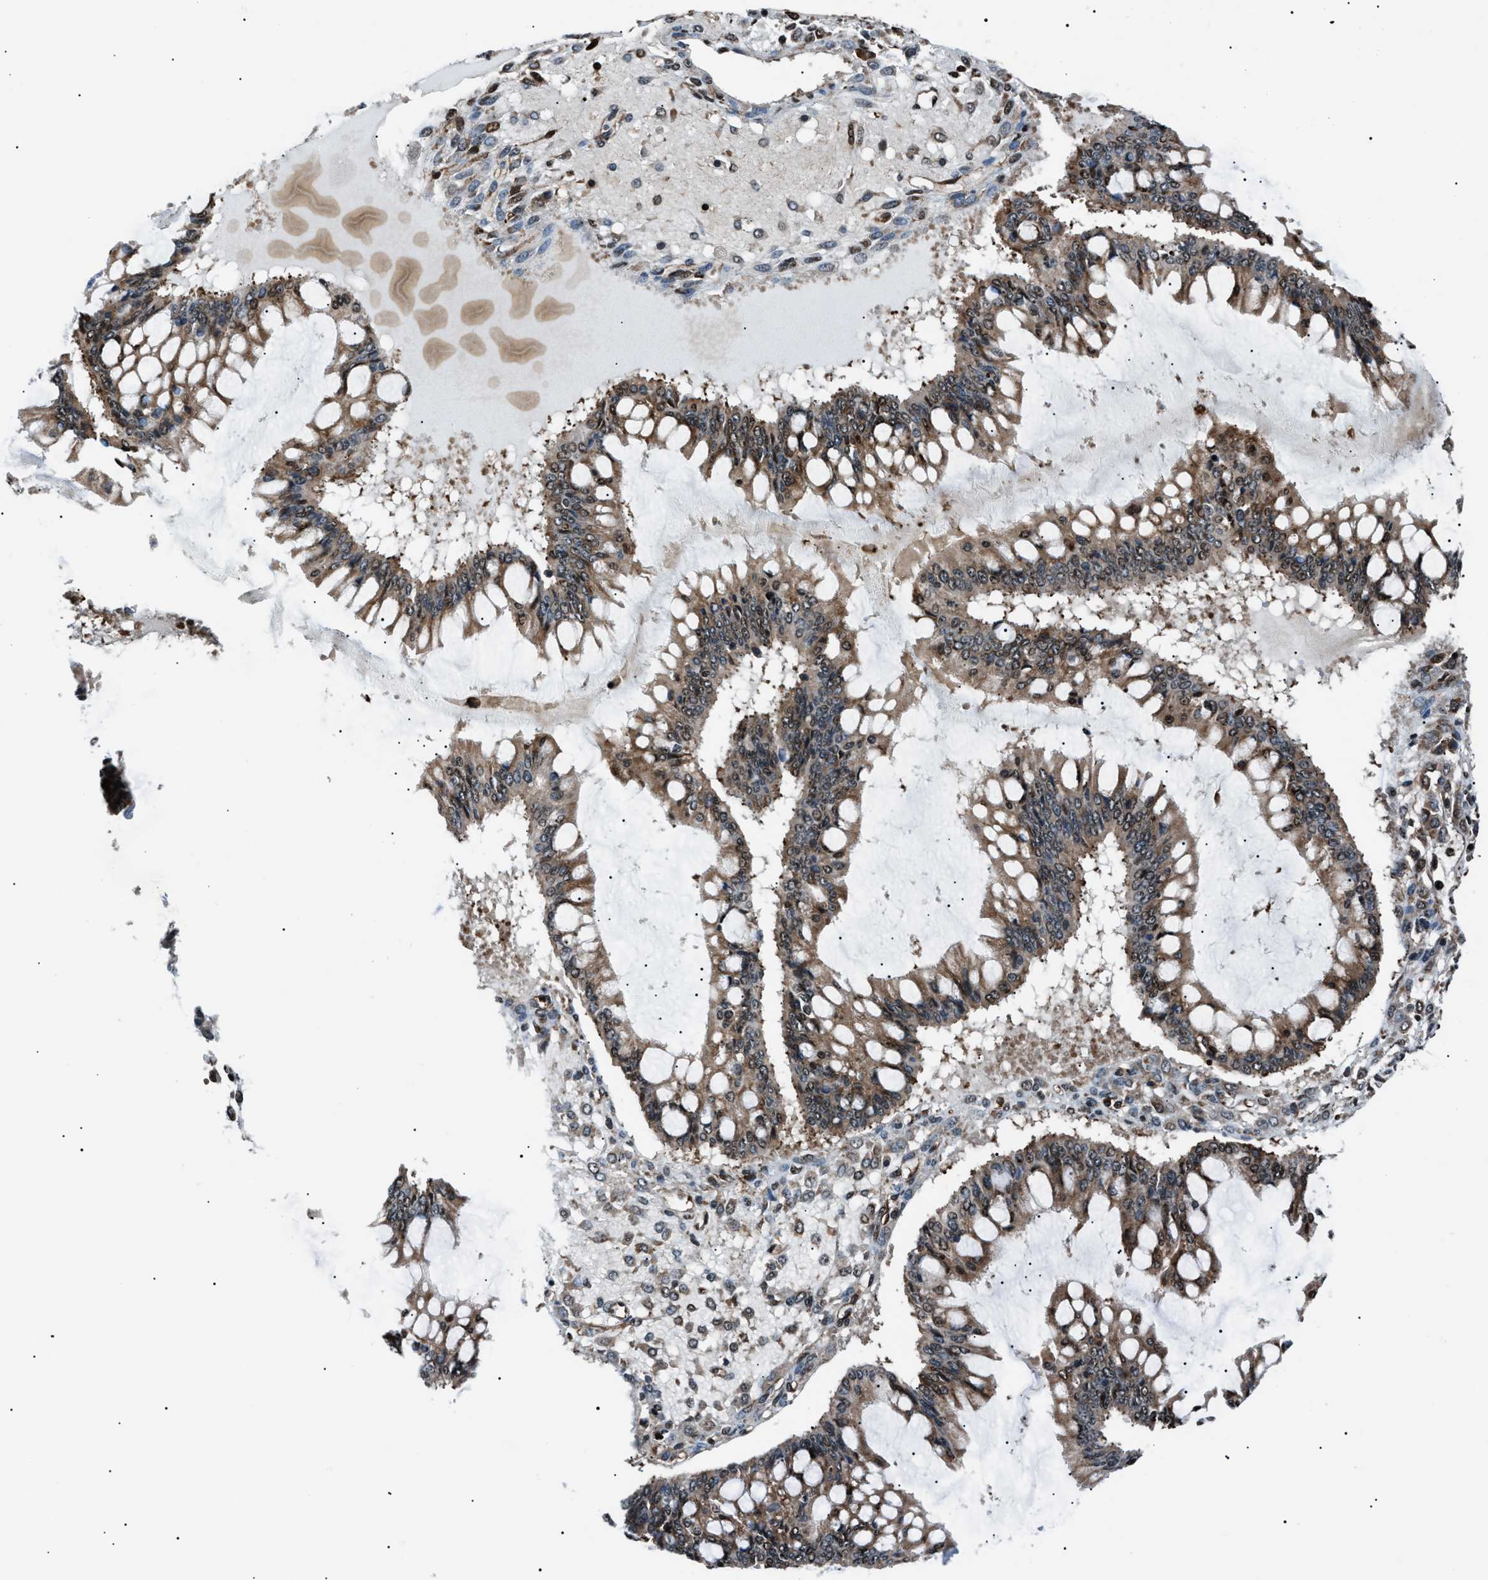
{"staining": {"intensity": "moderate", "quantity": ">75%", "location": "cytoplasmic/membranous"}, "tissue": "ovarian cancer", "cell_type": "Tumor cells", "image_type": "cancer", "snomed": [{"axis": "morphology", "description": "Cystadenocarcinoma, mucinous, NOS"}, {"axis": "topography", "description": "Ovary"}], "caption": "Protein expression by immunohistochemistry displays moderate cytoplasmic/membranous expression in approximately >75% of tumor cells in mucinous cystadenocarcinoma (ovarian).", "gene": "PRKX", "patient": {"sex": "female", "age": 73}}